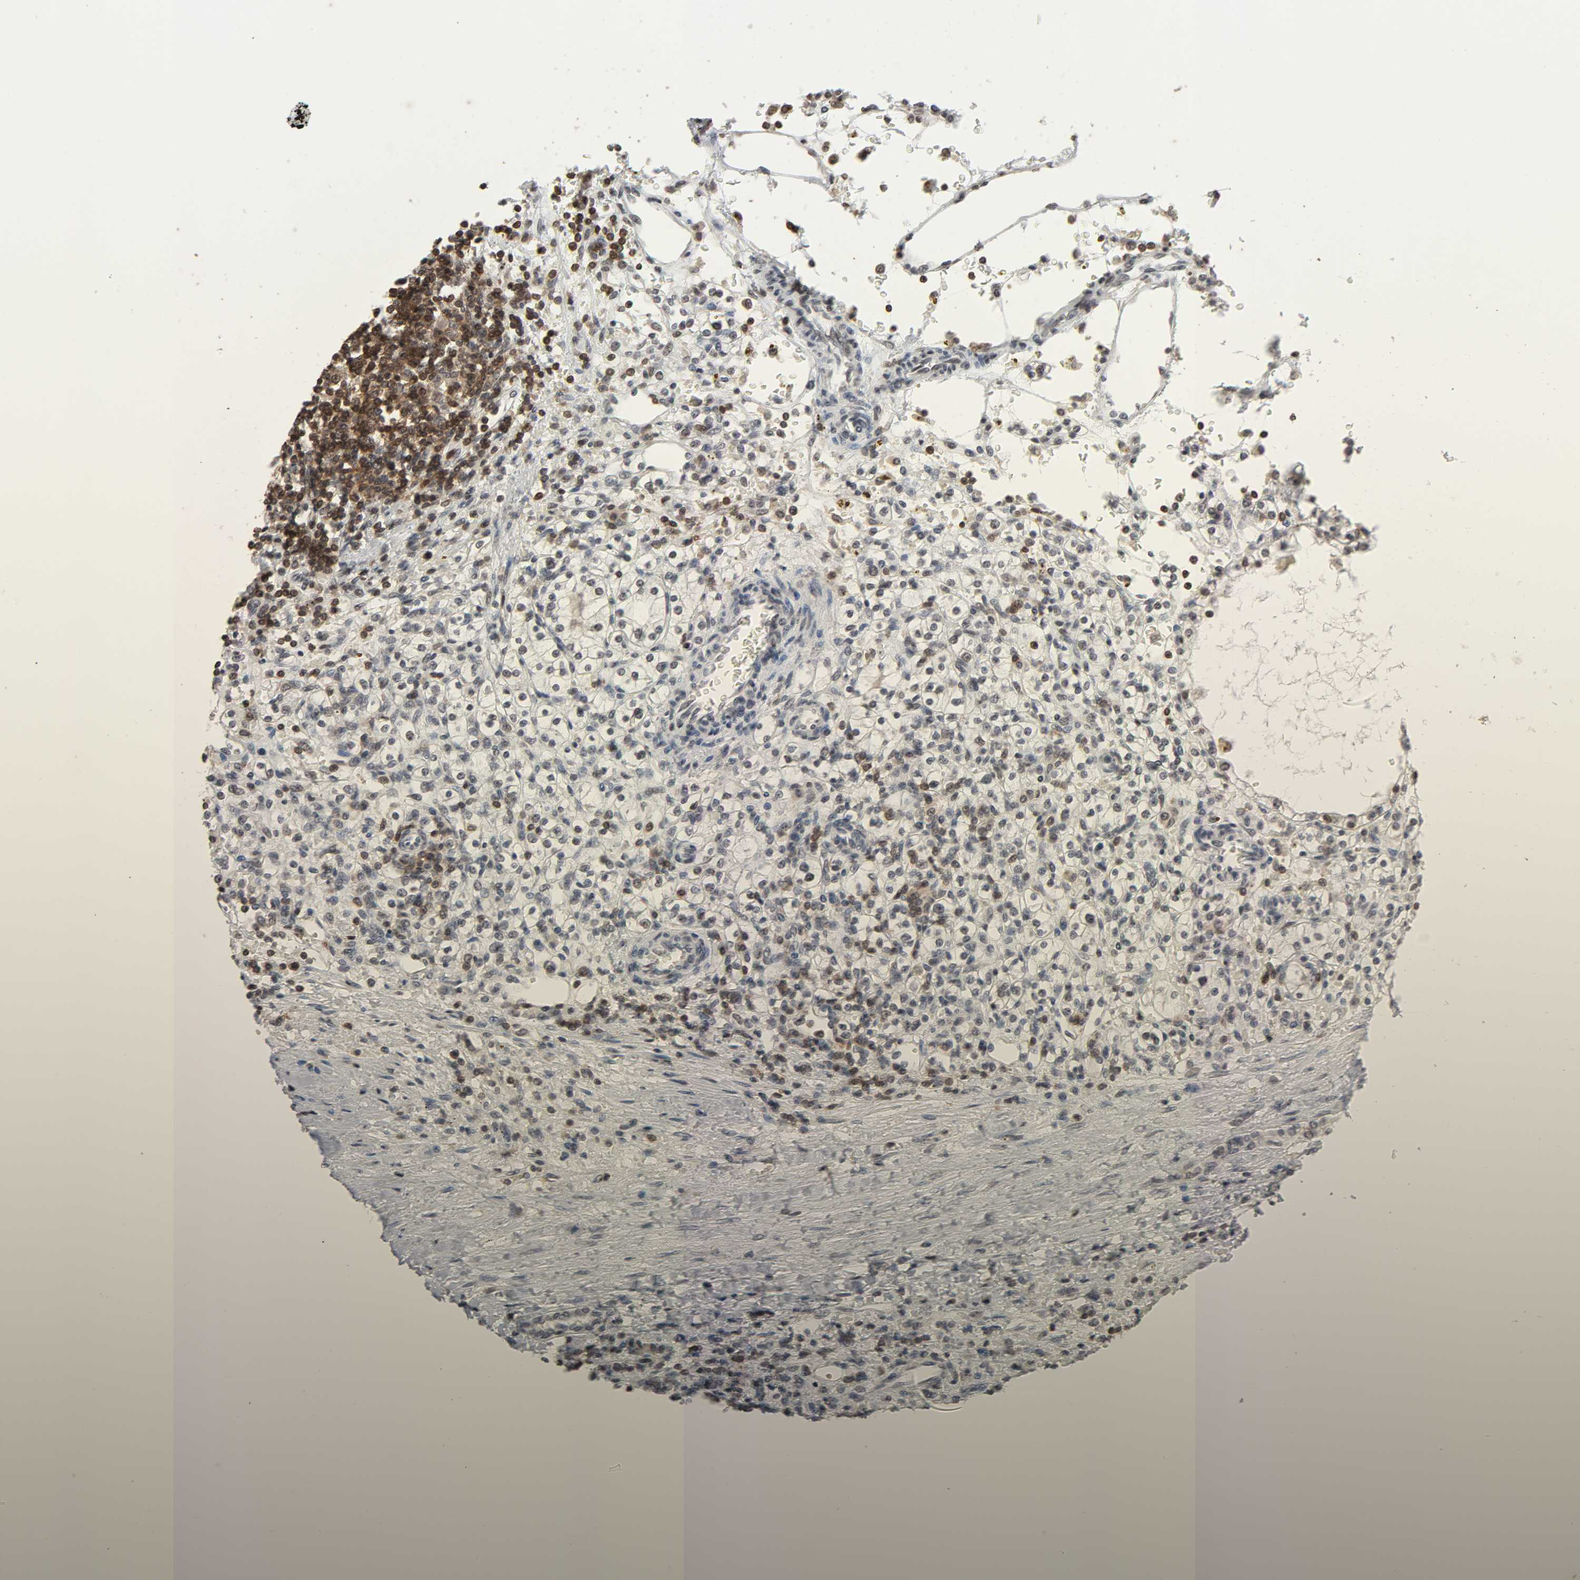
{"staining": {"intensity": "moderate", "quantity": "<25%", "location": "nuclear"}, "tissue": "renal cancer", "cell_type": "Tumor cells", "image_type": "cancer", "snomed": [{"axis": "morphology", "description": "Normal tissue, NOS"}, {"axis": "morphology", "description": "Adenocarcinoma, NOS"}, {"axis": "topography", "description": "Kidney"}], "caption": "The immunohistochemical stain labels moderate nuclear expression in tumor cells of renal adenocarcinoma tissue.", "gene": "STK4", "patient": {"sex": "female", "age": 55}}